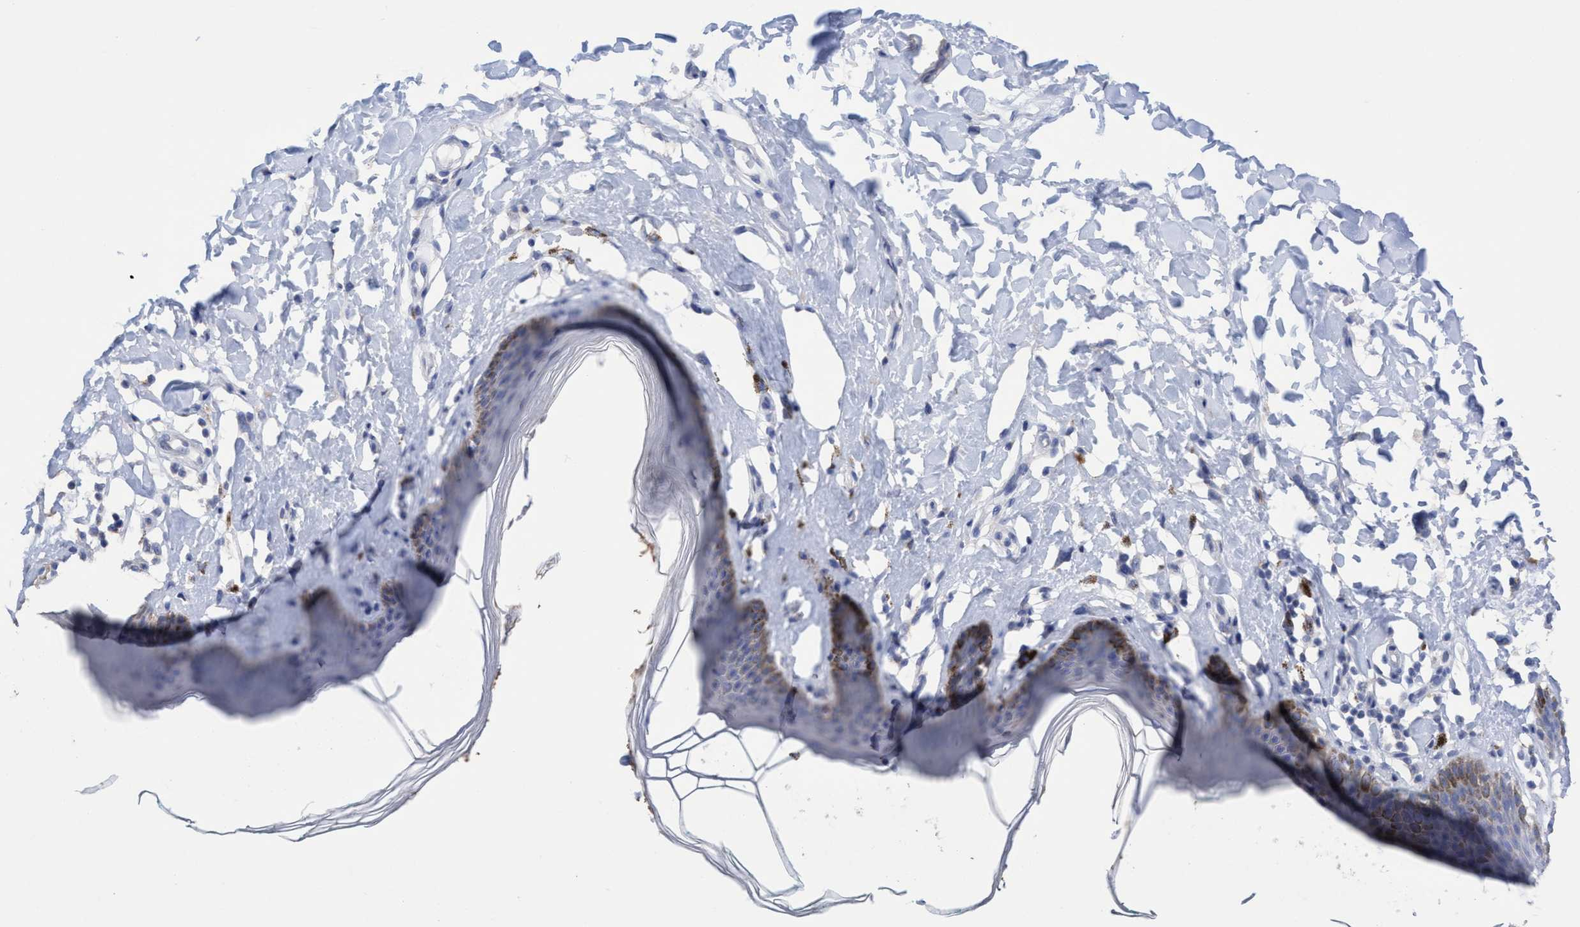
{"staining": {"intensity": "moderate", "quantity": "<25%", "location": "cytoplasmic/membranous"}, "tissue": "skin", "cell_type": "Epidermal cells", "image_type": "normal", "snomed": [{"axis": "morphology", "description": "Normal tissue, NOS"}, {"axis": "topography", "description": "Vulva"}], "caption": "Normal skin displays moderate cytoplasmic/membranous expression in approximately <25% of epidermal cells.", "gene": "RSAD1", "patient": {"sex": "female", "age": 66}}